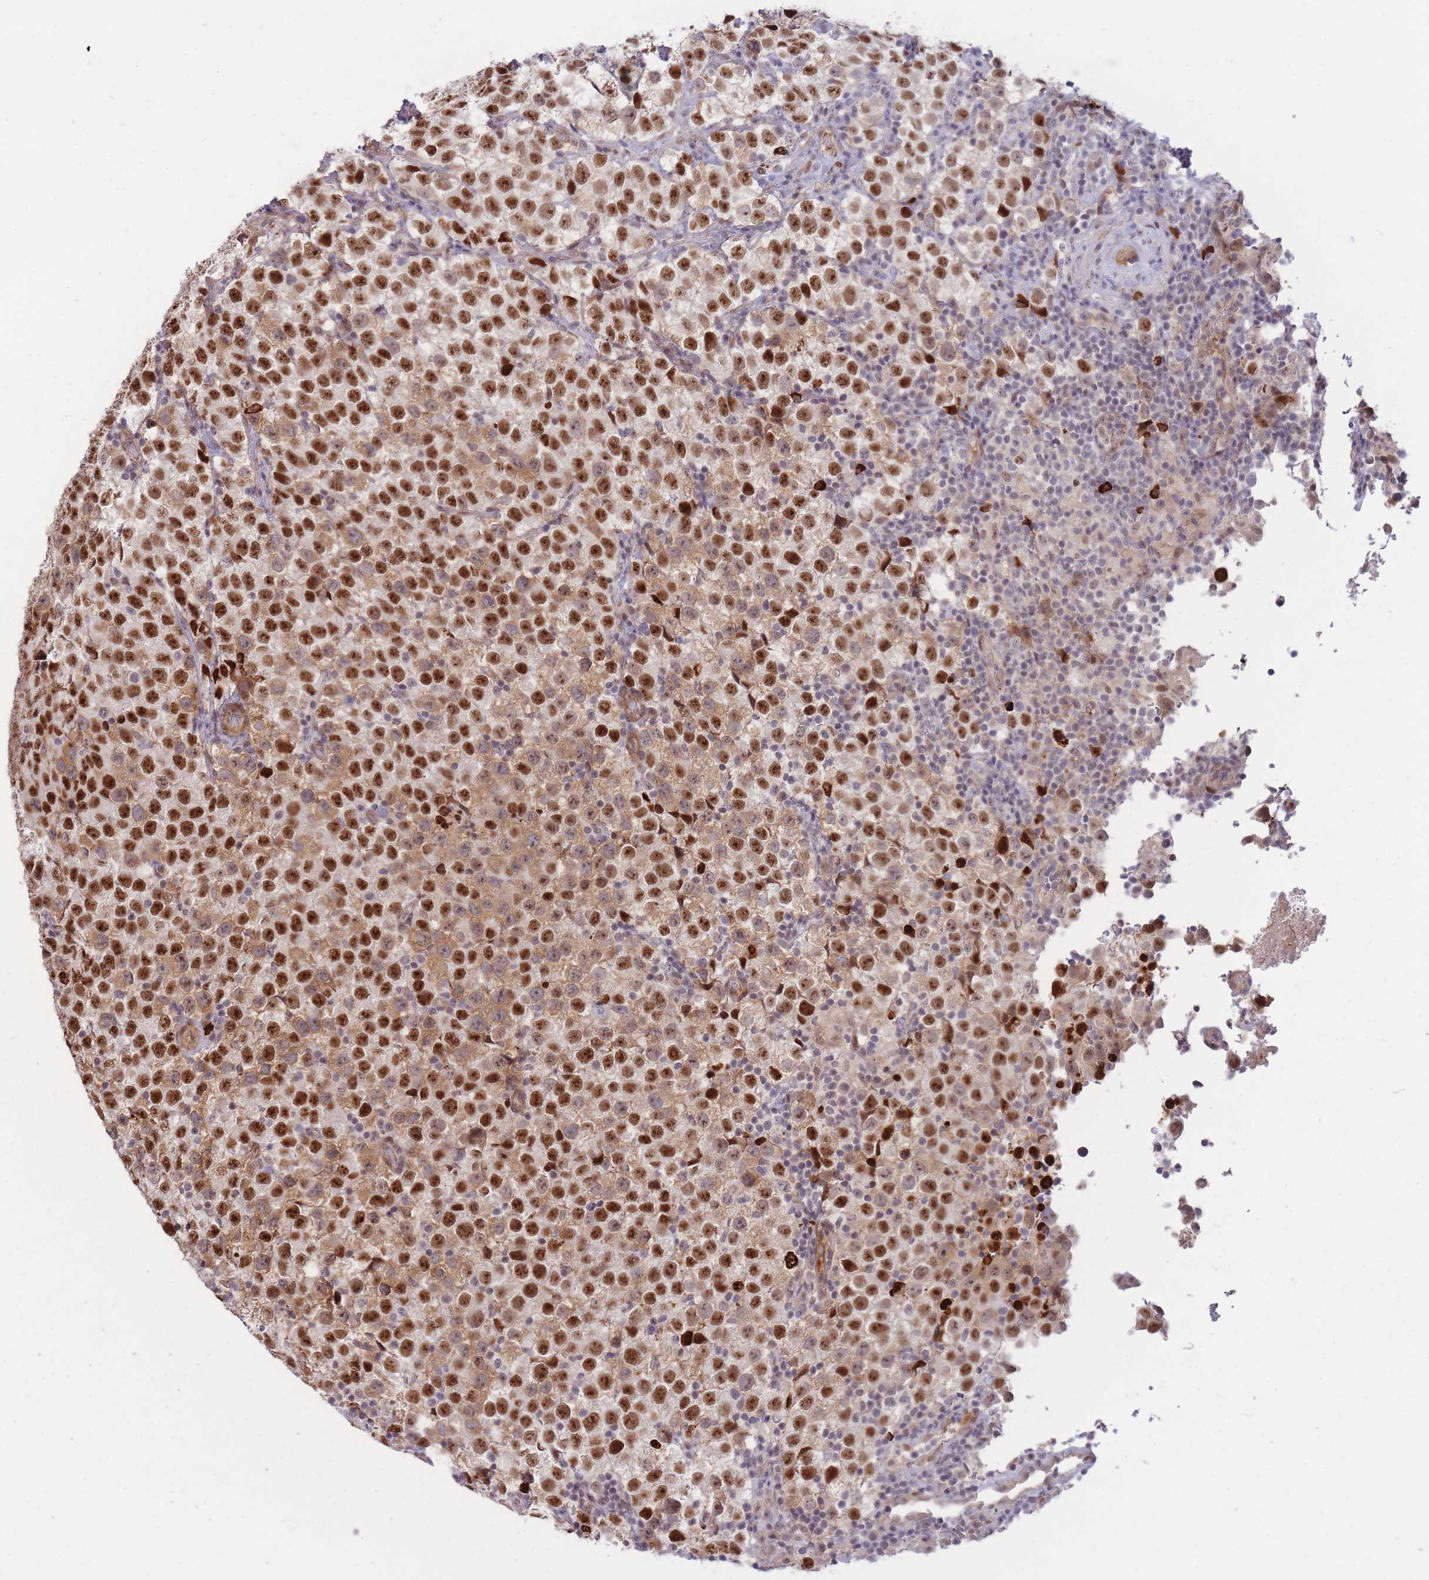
{"staining": {"intensity": "strong", "quantity": ">75%", "location": "nuclear"}, "tissue": "testis cancer", "cell_type": "Tumor cells", "image_type": "cancer", "snomed": [{"axis": "morphology", "description": "Seminoma, NOS"}, {"axis": "topography", "description": "Testis"}], "caption": "Human testis cancer (seminoma) stained with a protein marker displays strong staining in tumor cells.", "gene": "ERICH6B", "patient": {"sex": "male", "age": 34}}